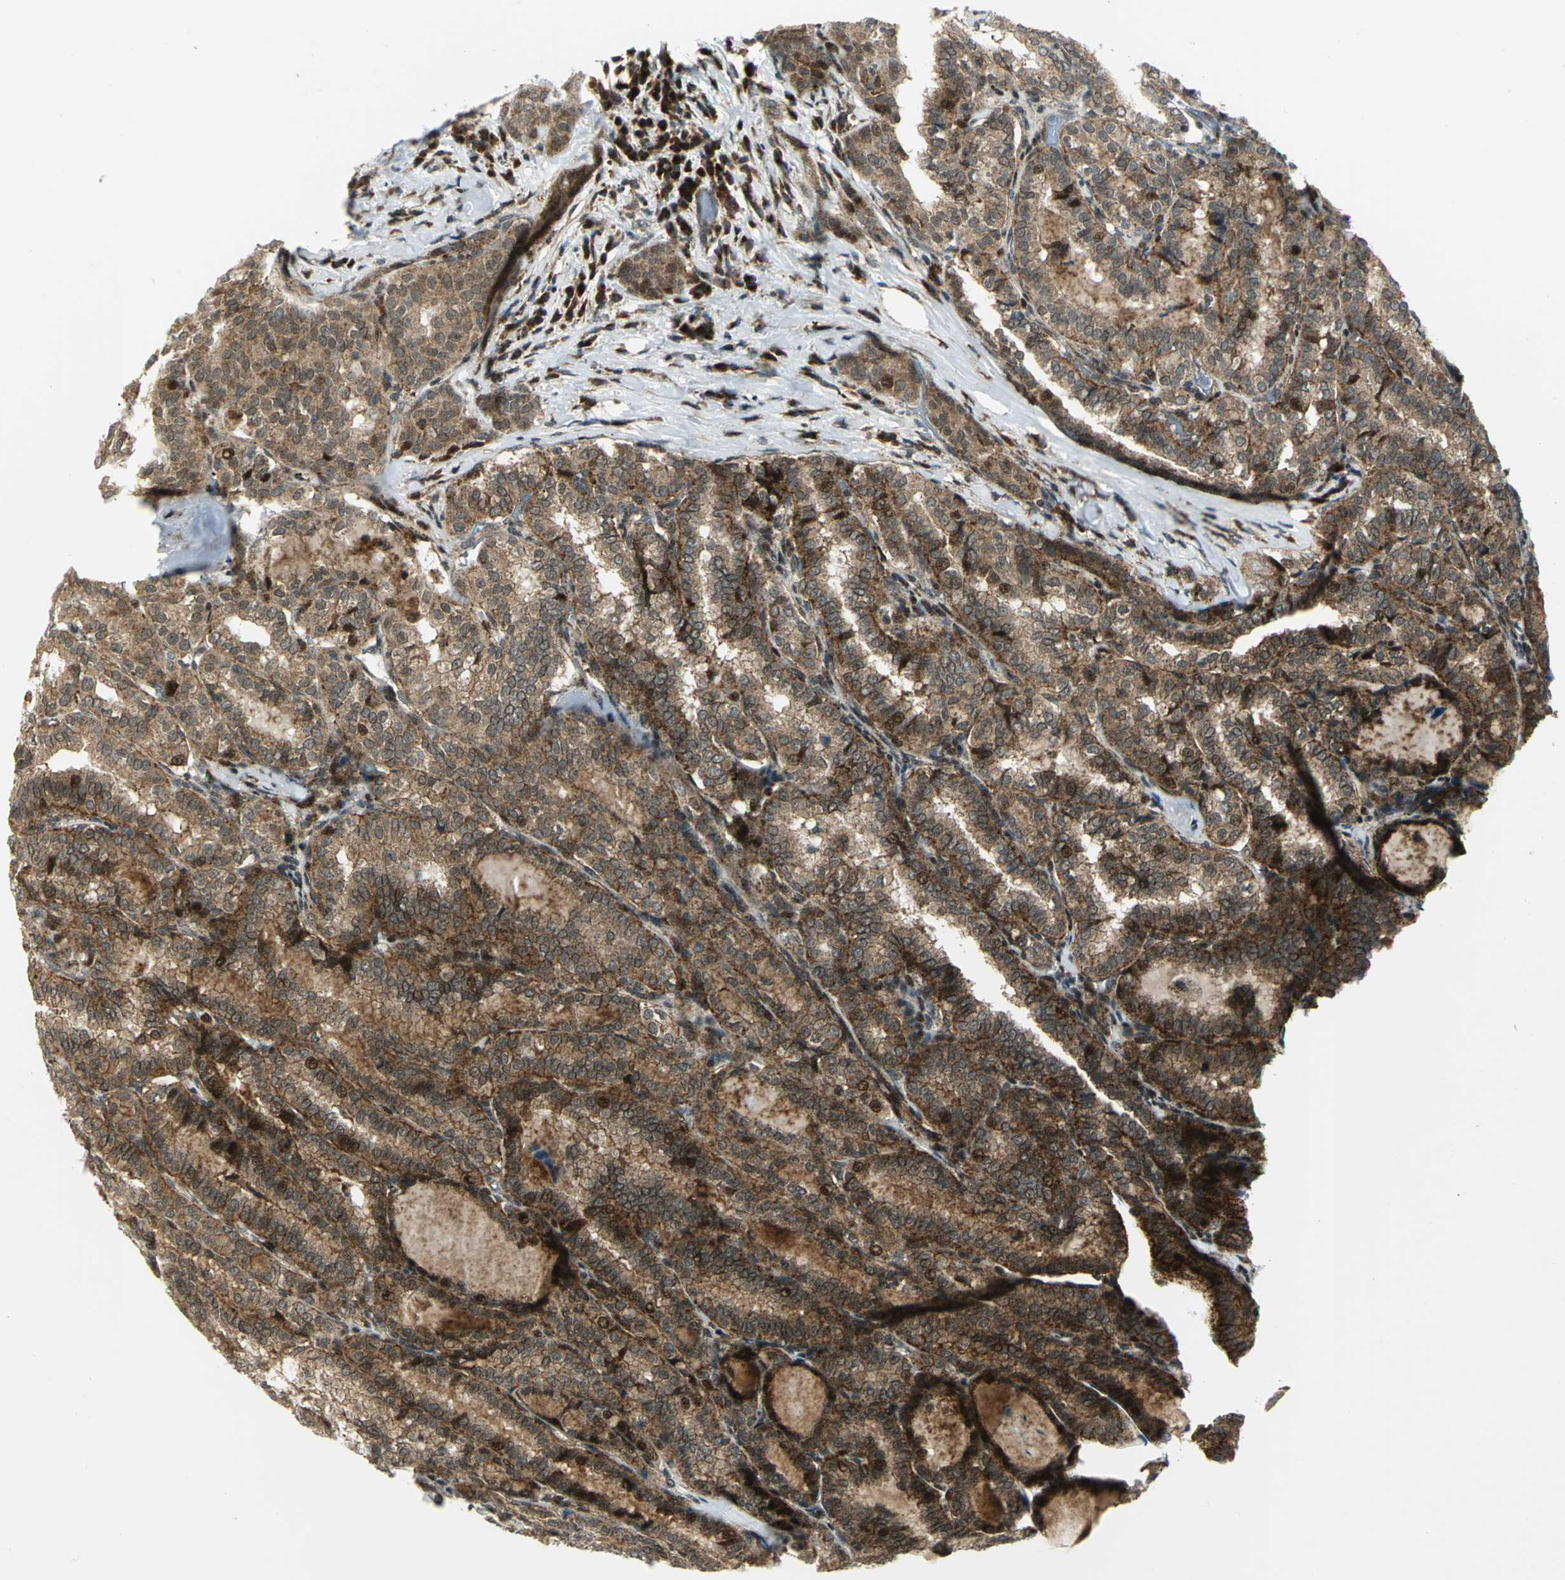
{"staining": {"intensity": "strong", "quantity": ">75%", "location": "cytoplasmic/membranous"}, "tissue": "thyroid cancer", "cell_type": "Tumor cells", "image_type": "cancer", "snomed": [{"axis": "morphology", "description": "Papillary adenocarcinoma, NOS"}, {"axis": "topography", "description": "Thyroid gland"}], "caption": "Strong cytoplasmic/membranous protein positivity is identified in about >75% of tumor cells in thyroid papillary adenocarcinoma. Nuclei are stained in blue.", "gene": "ATP6V1A", "patient": {"sex": "female", "age": 30}}